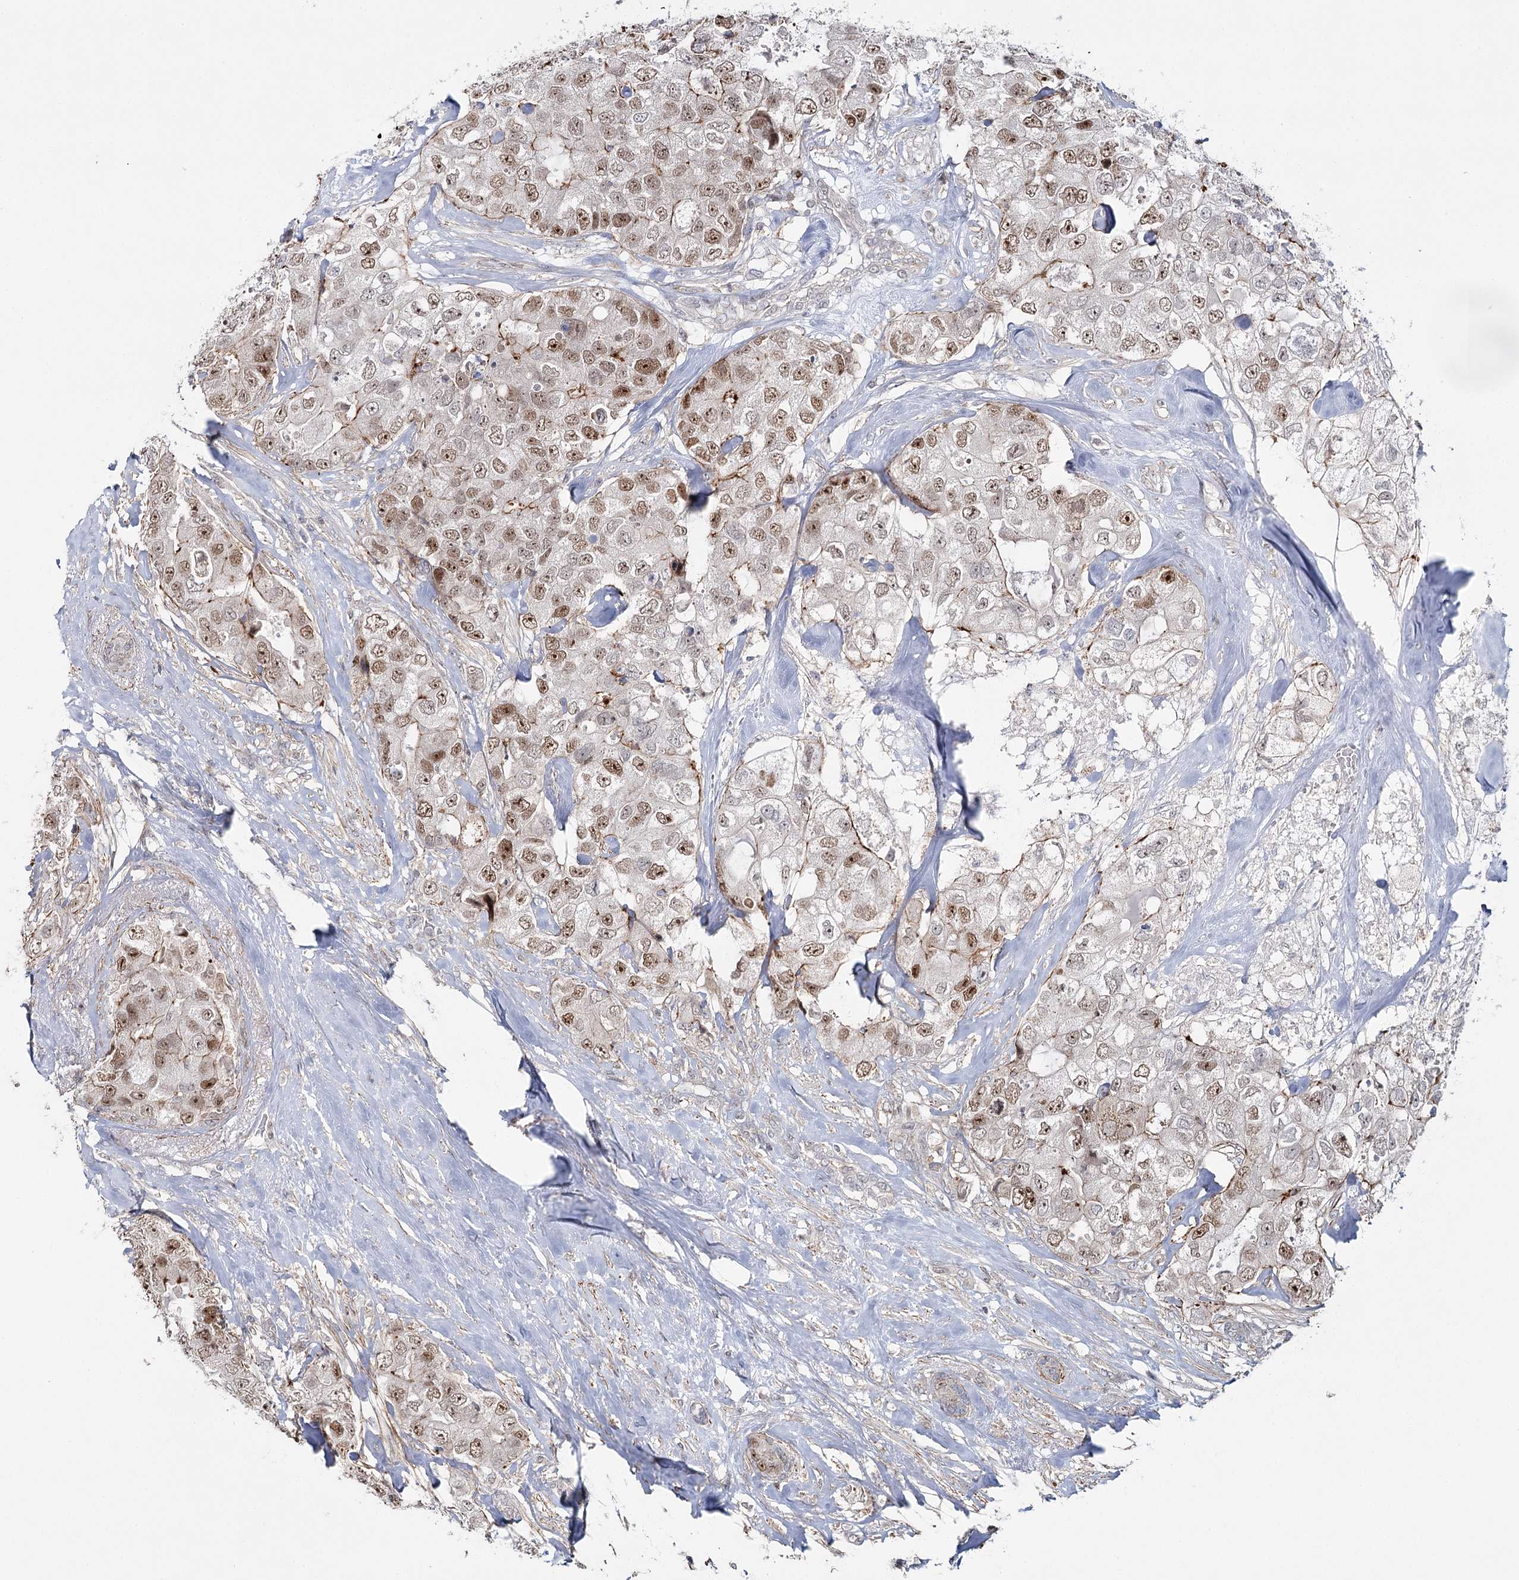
{"staining": {"intensity": "moderate", "quantity": ">75%", "location": "nuclear"}, "tissue": "breast cancer", "cell_type": "Tumor cells", "image_type": "cancer", "snomed": [{"axis": "morphology", "description": "Duct carcinoma"}, {"axis": "topography", "description": "Breast"}], "caption": "A brown stain labels moderate nuclear positivity of a protein in breast intraductal carcinoma tumor cells.", "gene": "ZC3H8", "patient": {"sex": "female", "age": 62}}